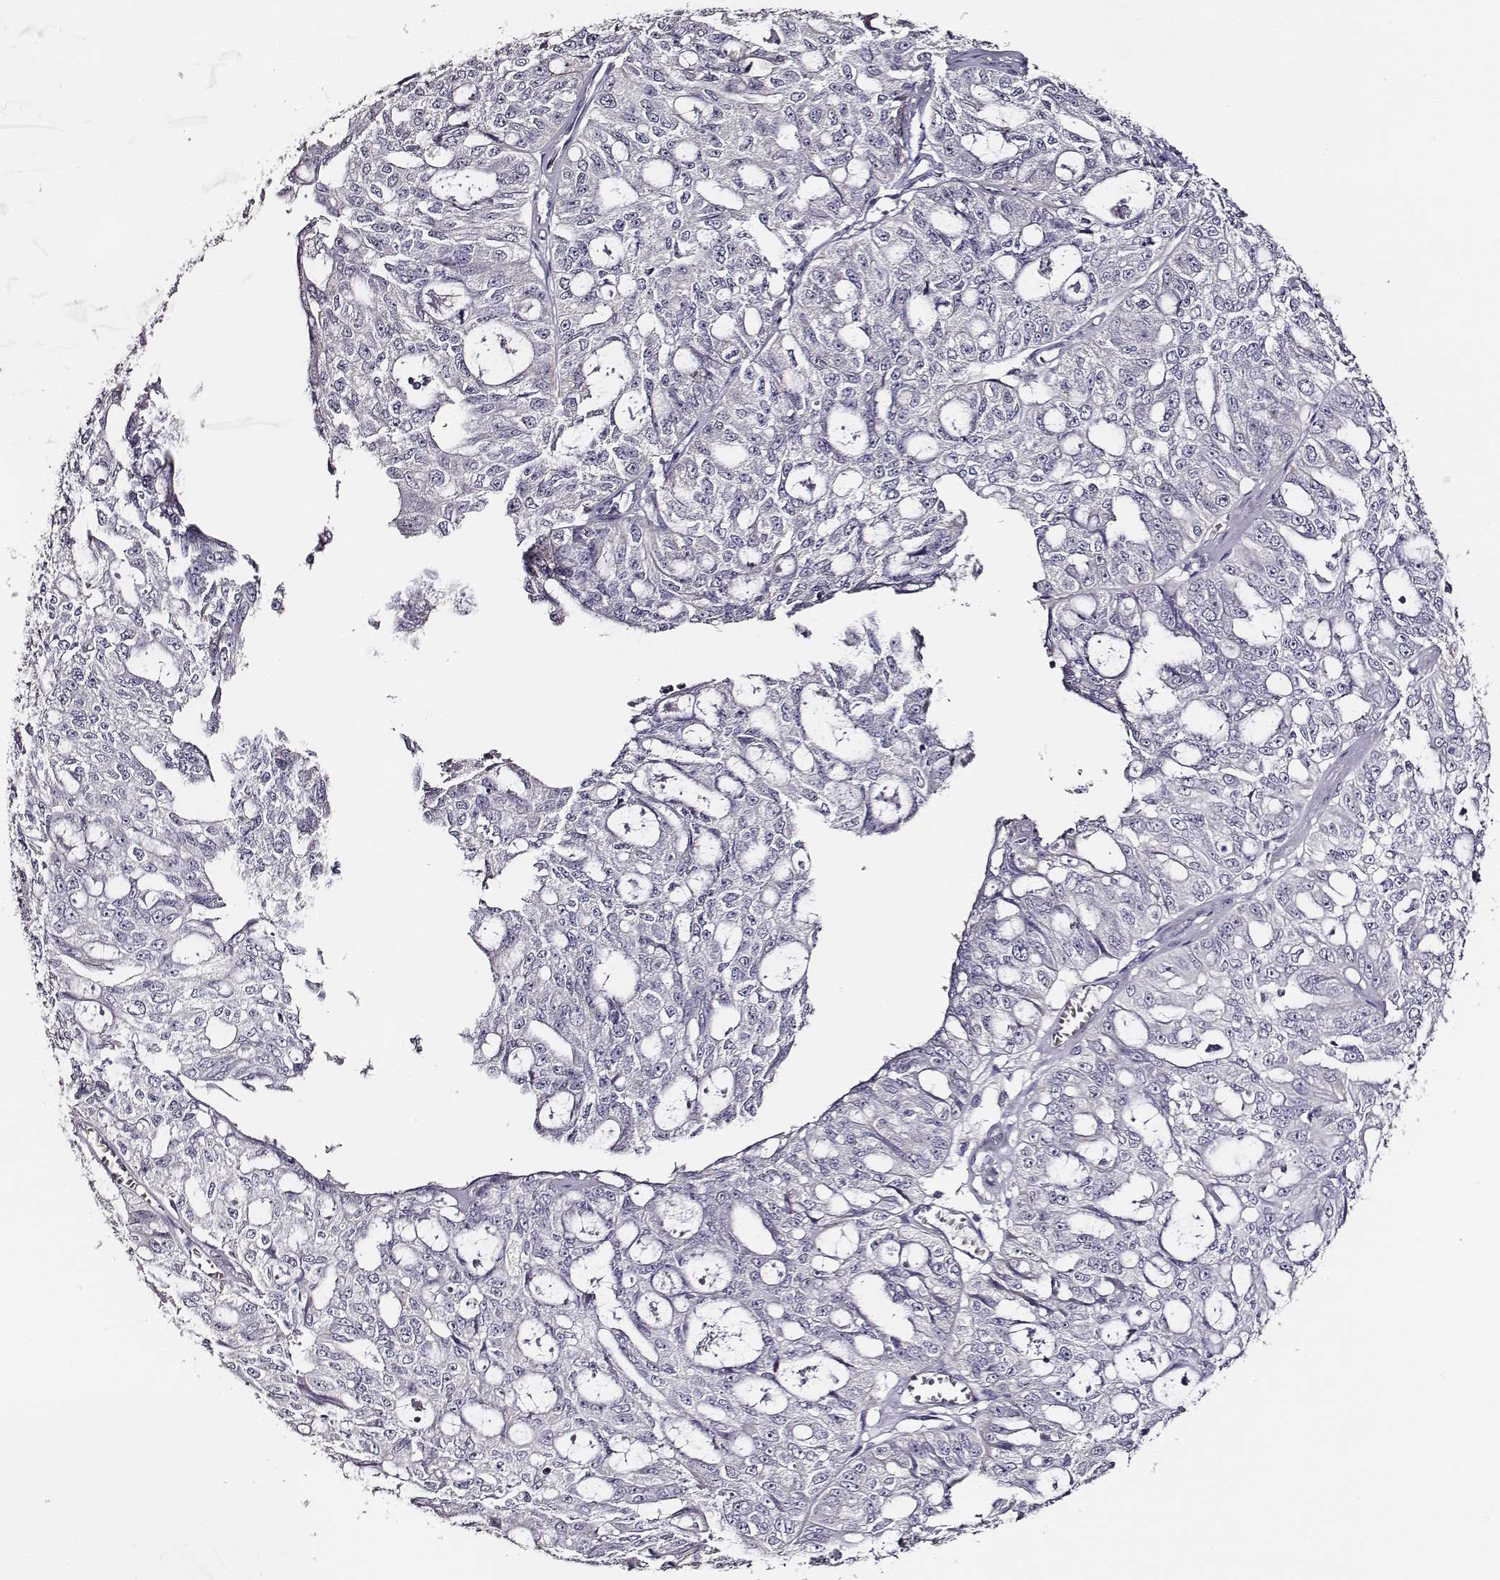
{"staining": {"intensity": "negative", "quantity": "none", "location": "none"}, "tissue": "ovarian cancer", "cell_type": "Tumor cells", "image_type": "cancer", "snomed": [{"axis": "morphology", "description": "Carcinoma, endometroid"}, {"axis": "topography", "description": "Ovary"}], "caption": "There is no significant staining in tumor cells of ovarian cancer (endometroid carcinoma). (DAB immunohistochemistry (IHC) with hematoxylin counter stain).", "gene": "AADAT", "patient": {"sex": "female", "age": 65}}